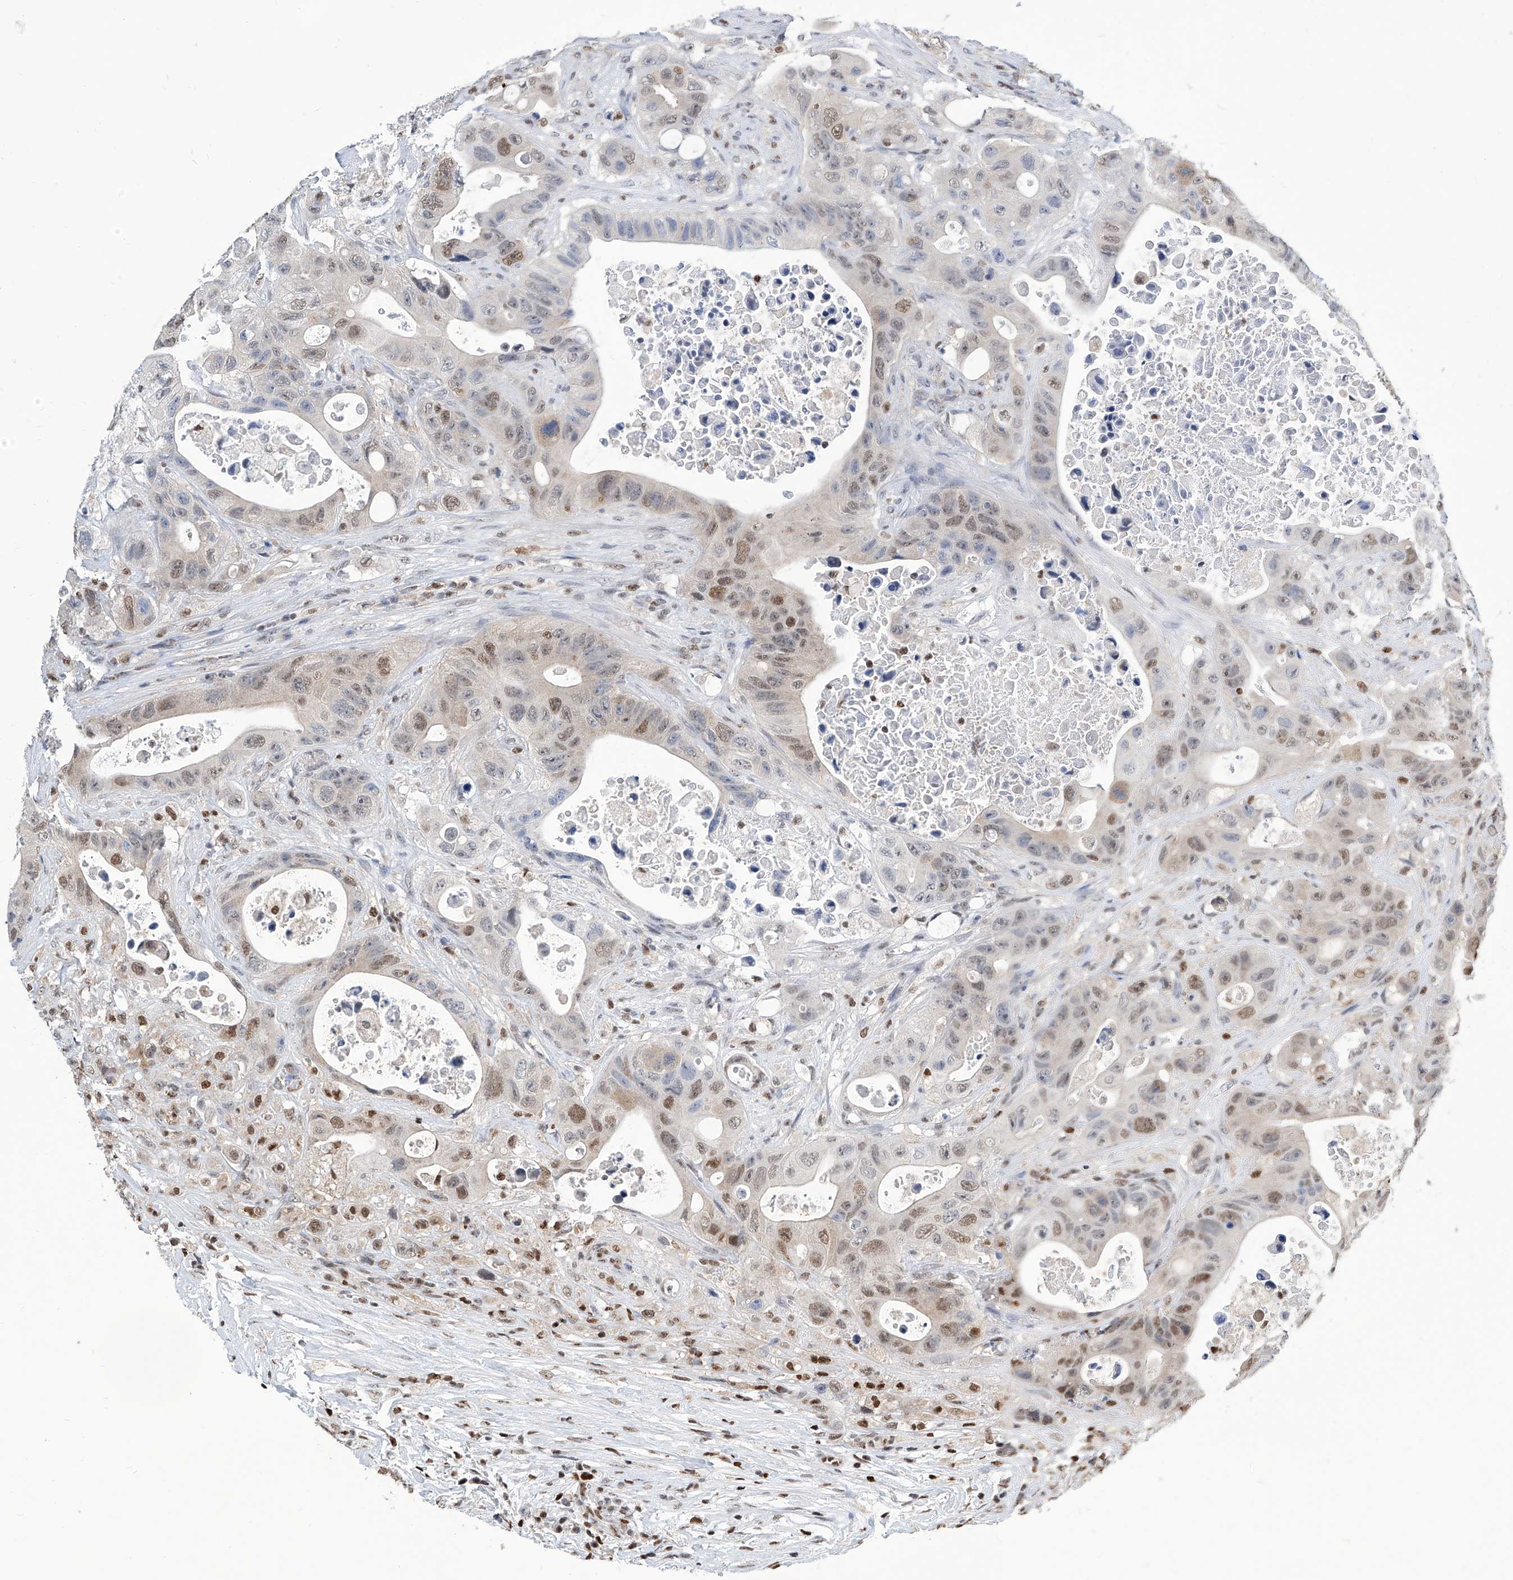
{"staining": {"intensity": "moderate", "quantity": "25%-75%", "location": "nuclear"}, "tissue": "colorectal cancer", "cell_type": "Tumor cells", "image_type": "cancer", "snomed": [{"axis": "morphology", "description": "Adenocarcinoma, NOS"}, {"axis": "topography", "description": "Colon"}], "caption": "A brown stain shows moderate nuclear expression of a protein in colorectal cancer (adenocarcinoma) tumor cells. (DAB = brown stain, brightfield microscopy at high magnification).", "gene": "SREBF2", "patient": {"sex": "female", "age": 46}}